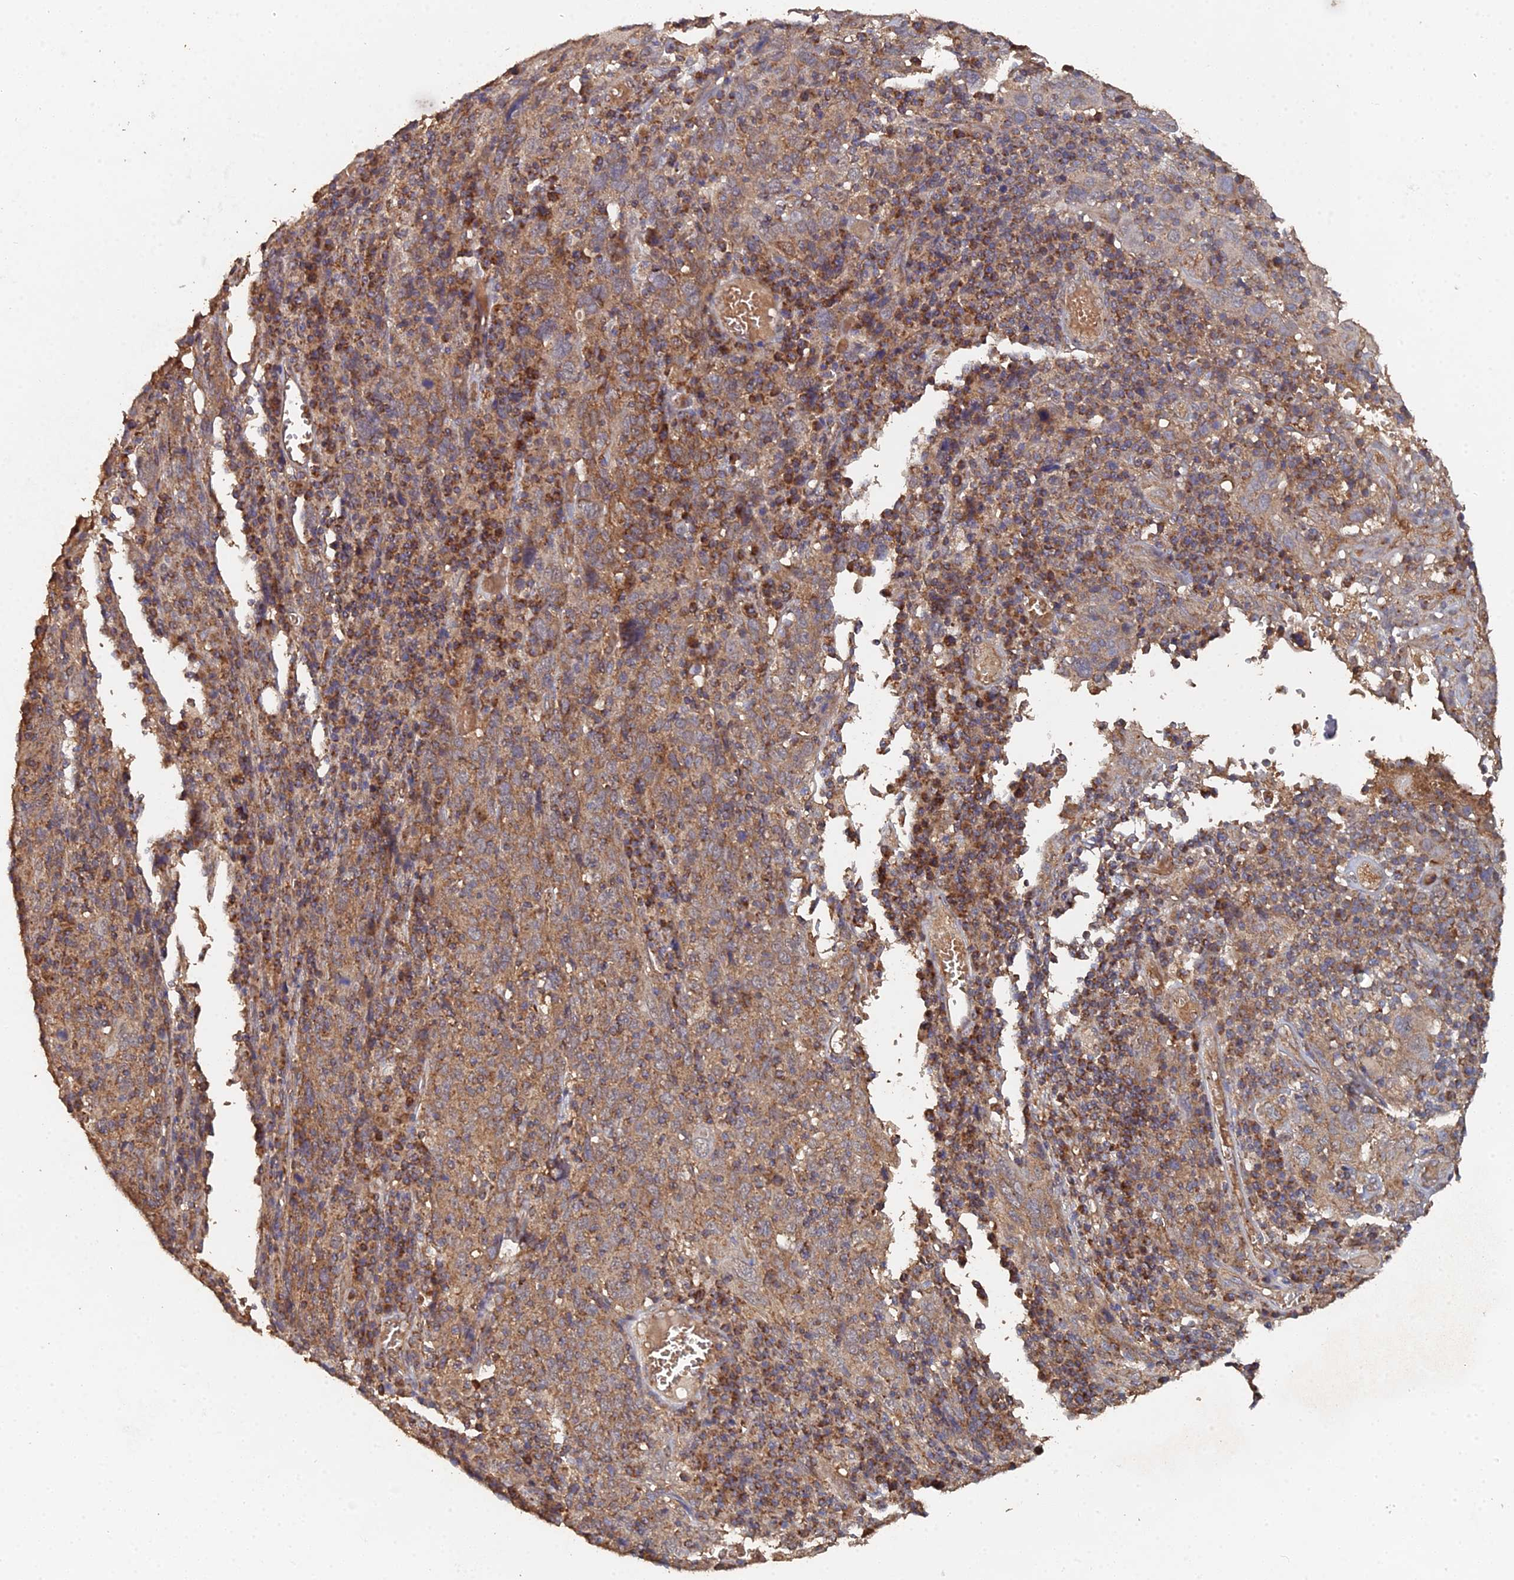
{"staining": {"intensity": "moderate", "quantity": ">75%", "location": "cytoplasmic/membranous"}, "tissue": "cervical cancer", "cell_type": "Tumor cells", "image_type": "cancer", "snomed": [{"axis": "morphology", "description": "Squamous cell carcinoma, NOS"}, {"axis": "topography", "description": "Cervix"}], "caption": "A brown stain labels moderate cytoplasmic/membranous staining of a protein in cervical cancer tumor cells.", "gene": "SPANXN4", "patient": {"sex": "female", "age": 46}}